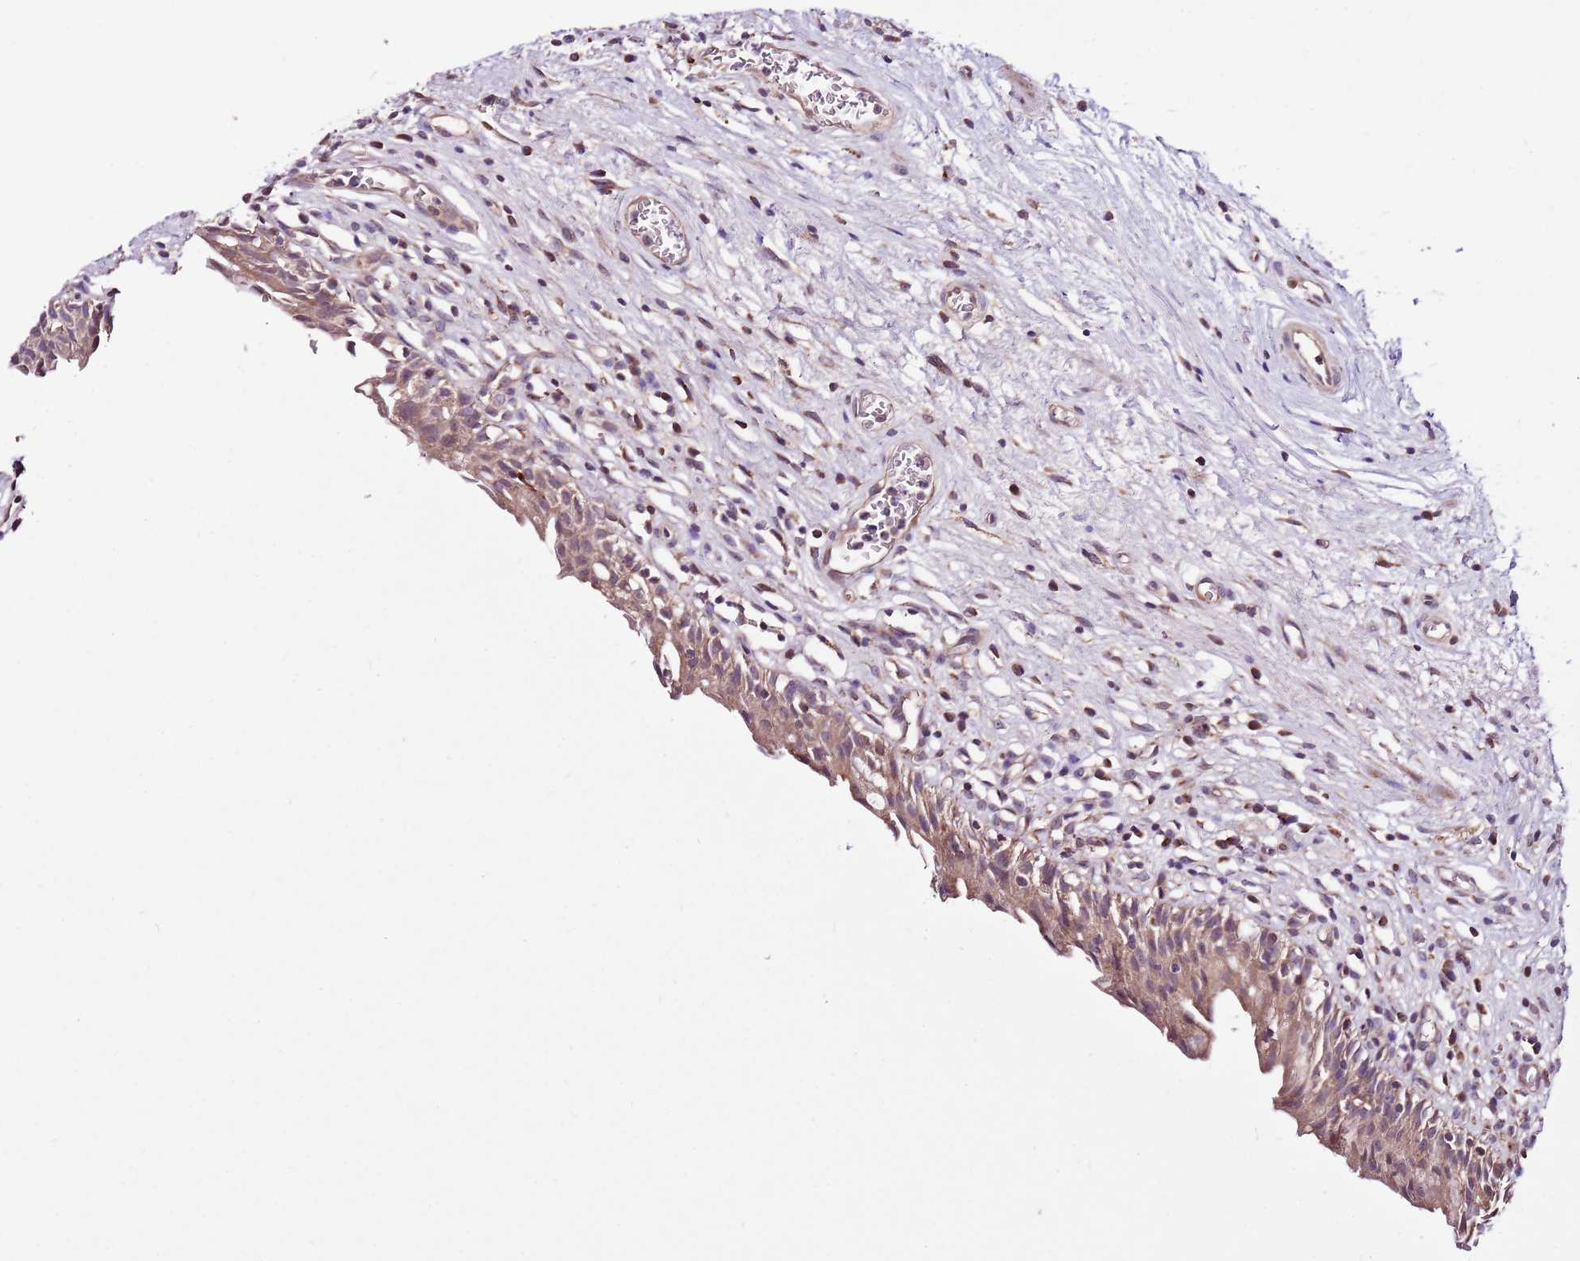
{"staining": {"intensity": "moderate", "quantity": ">75%", "location": "cytoplasmic/membranous"}, "tissue": "urinary bladder", "cell_type": "Urothelial cells", "image_type": "normal", "snomed": [{"axis": "morphology", "description": "Normal tissue, NOS"}, {"axis": "morphology", "description": "Inflammation, NOS"}, {"axis": "topography", "description": "Urinary bladder"}], "caption": "This is an image of IHC staining of normal urinary bladder, which shows moderate positivity in the cytoplasmic/membranous of urothelial cells.", "gene": "SMG1", "patient": {"sex": "male", "age": 63}}